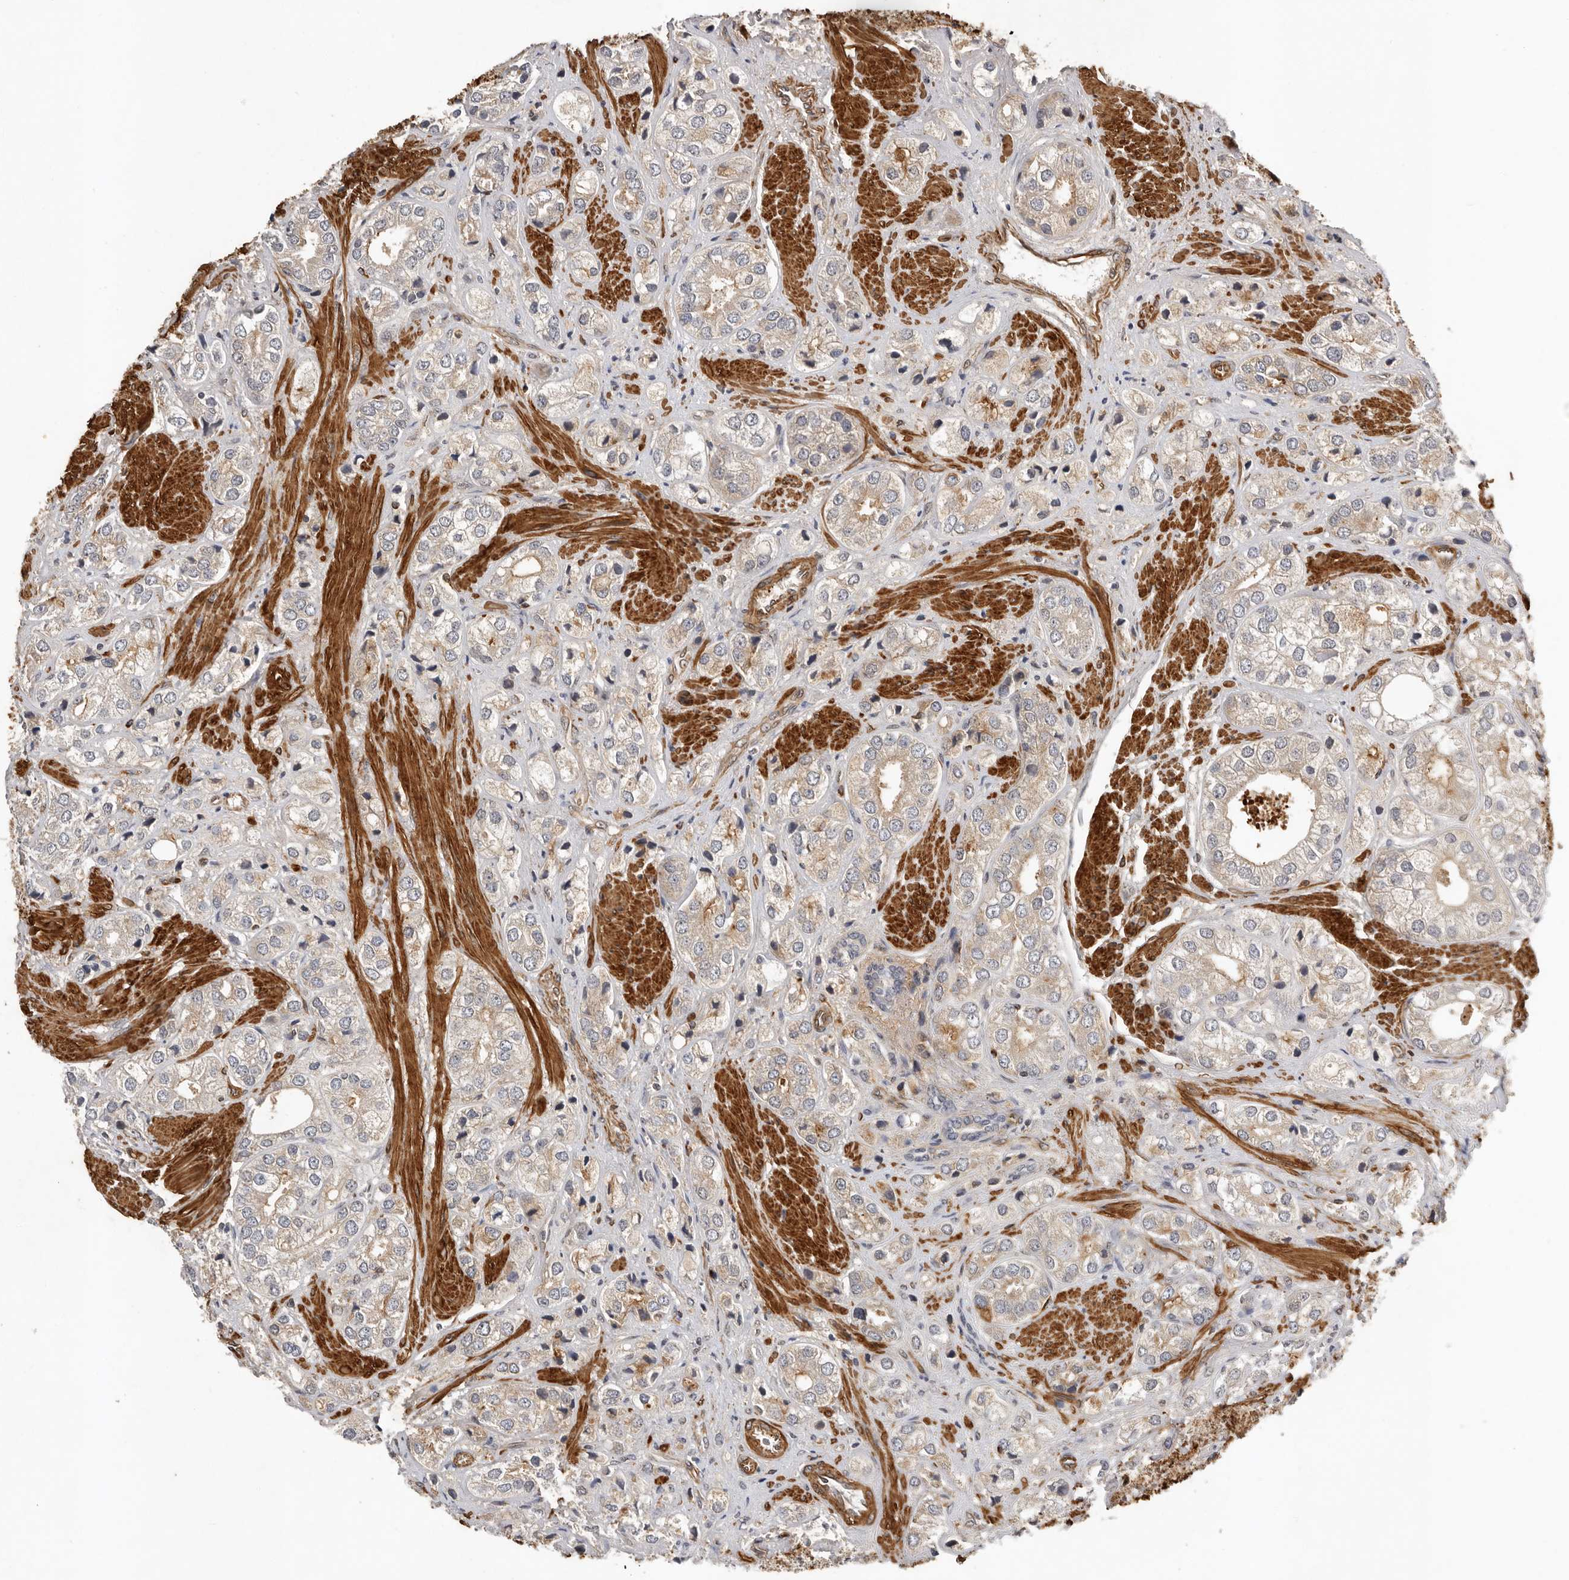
{"staining": {"intensity": "weak", "quantity": "25%-75%", "location": "cytoplasmic/membranous"}, "tissue": "prostate cancer", "cell_type": "Tumor cells", "image_type": "cancer", "snomed": [{"axis": "morphology", "description": "Adenocarcinoma, High grade"}, {"axis": "topography", "description": "Prostate"}], "caption": "Protein analysis of high-grade adenocarcinoma (prostate) tissue reveals weak cytoplasmic/membranous positivity in about 25%-75% of tumor cells. The staining is performed using DAB brown chromogen to label protein expression. The nuclei are counter-stained blue using hematoxylin.", "gene": "RNF157", "patient": {"sex": "male", "age": 50}}